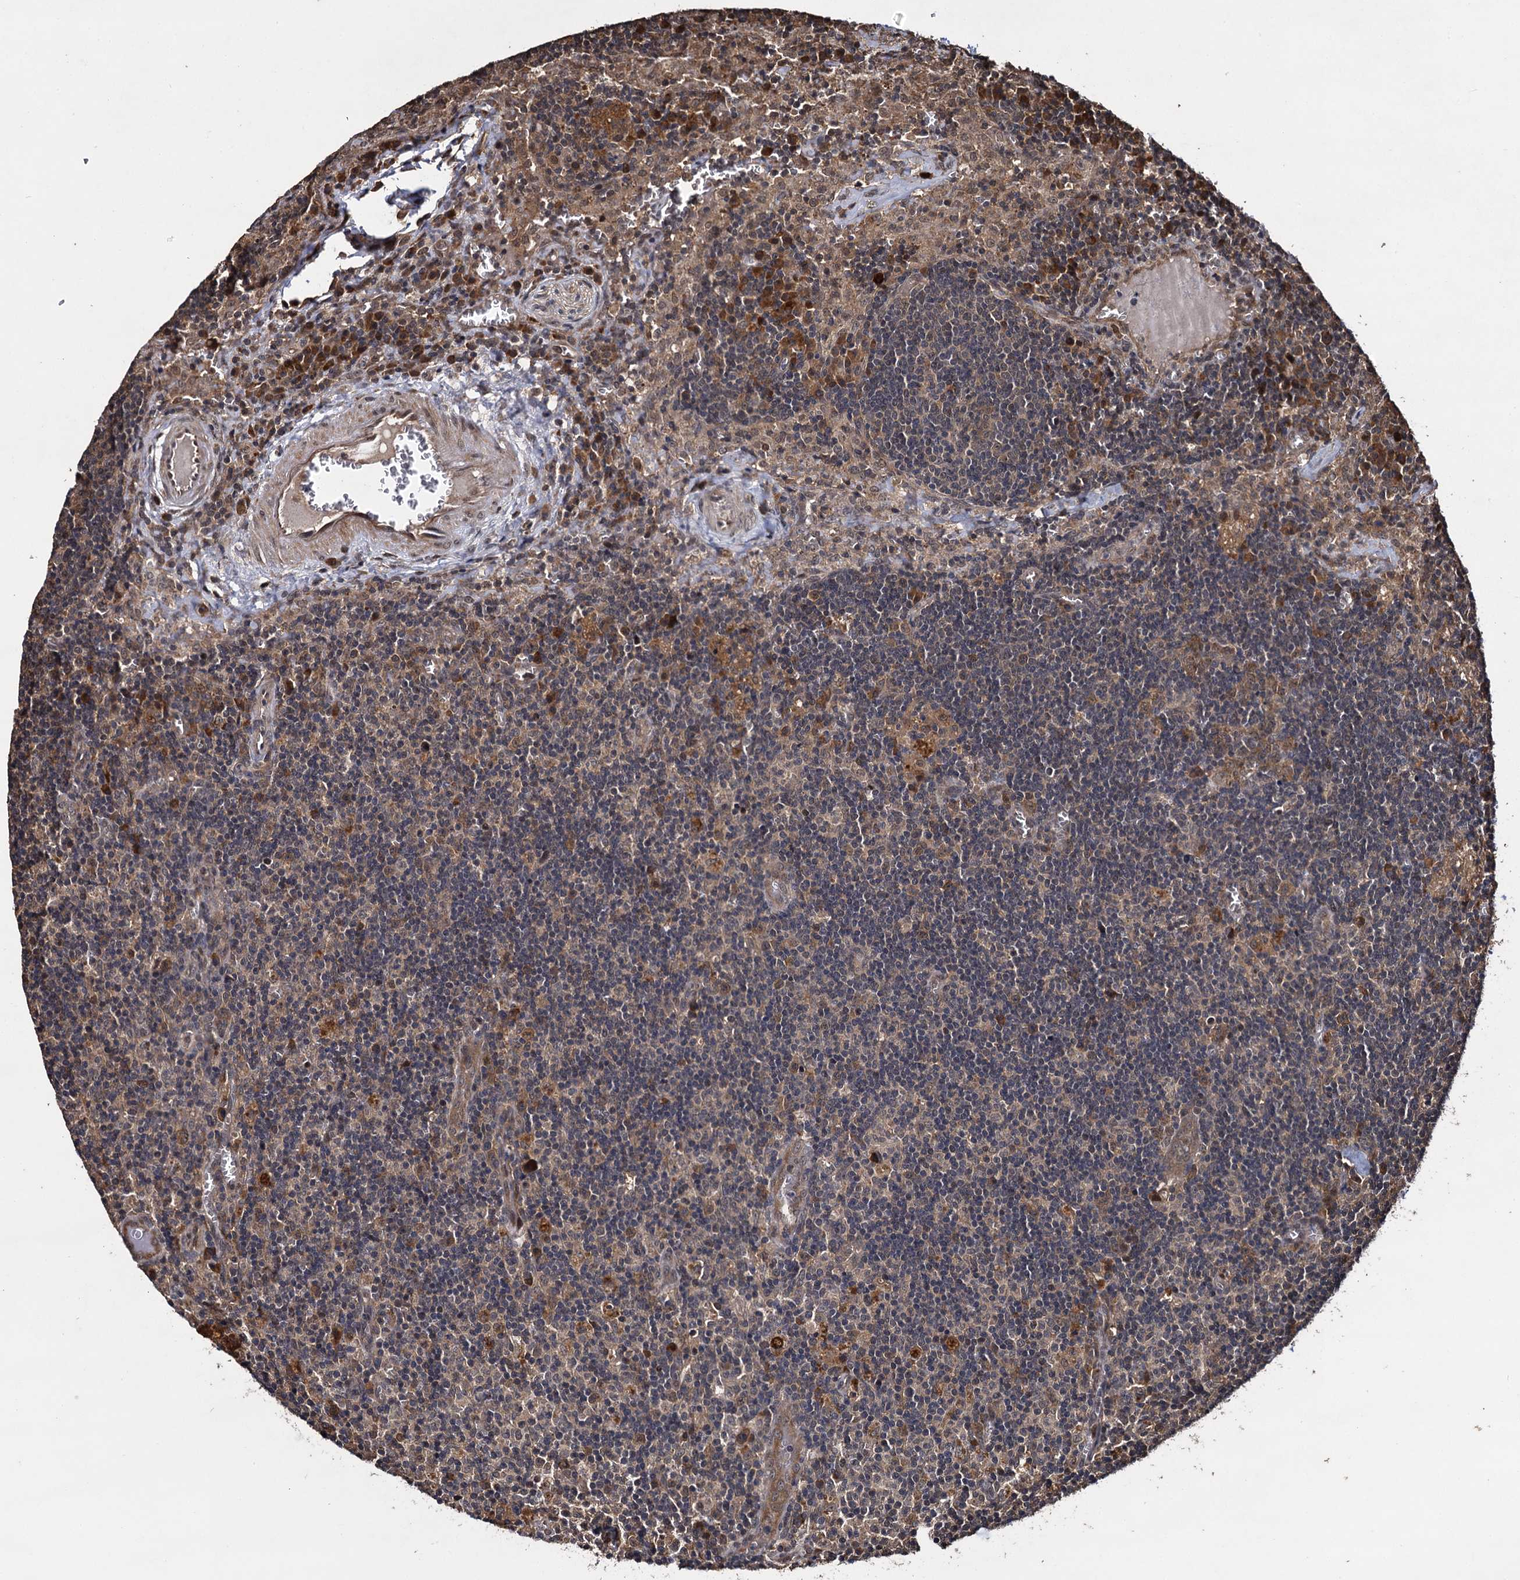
{"staining": {"intensity": "moderate", "quantity": "<25%", "location": "cytoplasmic/membranous"}, "tissue": "lymph node", "cell_type": "Germinal center cells", "image_type": "normal", "snomed": [{"axis": "morphology", "description": "Normal tissue, NOS"}, {"axis": "topography", "description": "Lymph node"}], "caption": "Germinal center cells reveal low levels of moderate cytoplasmic/membranous staining in approximately <25% of cells in benign human lymph node.", "gene": "SLC46A3", "patient": {"sex": "male", "age": 58}}